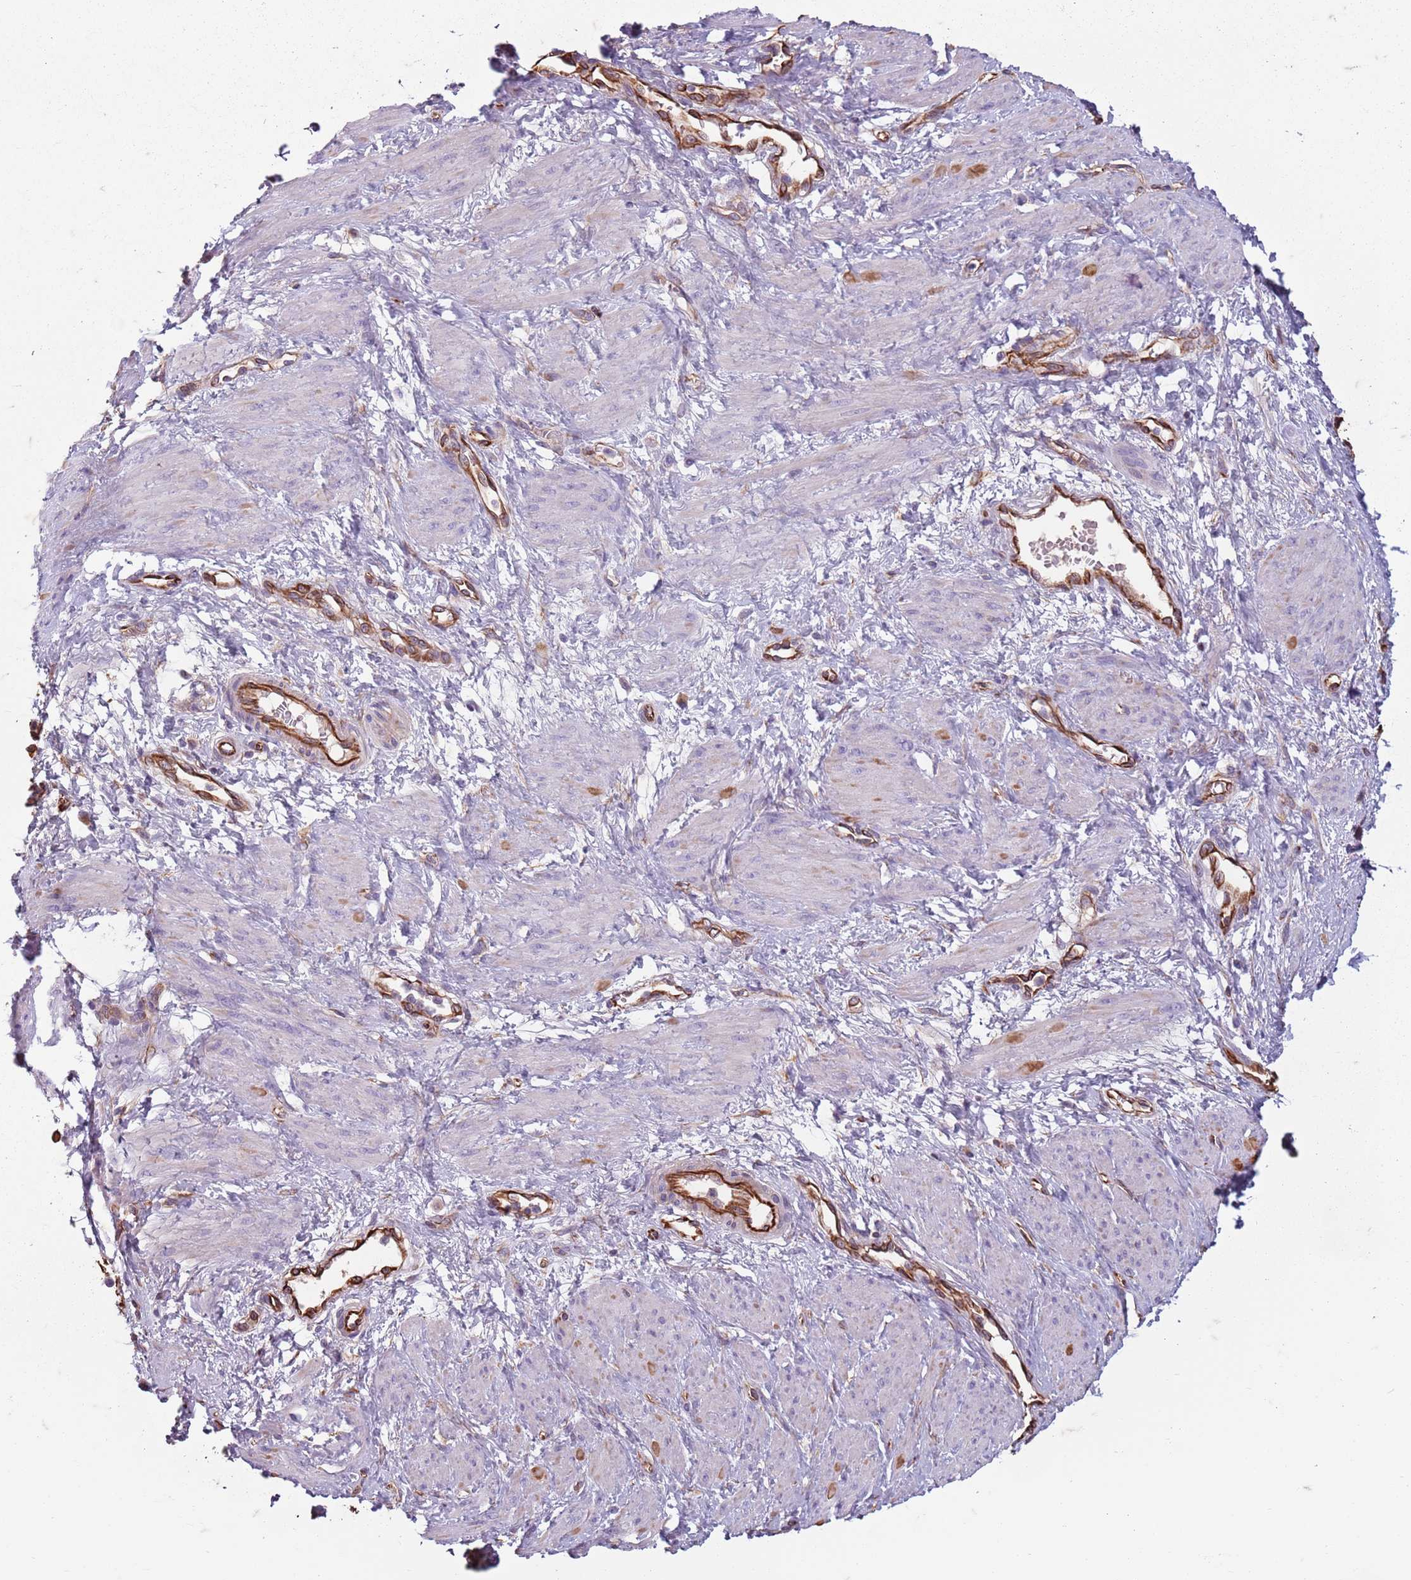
{"staining": {"intensity": "weak", "quantity": "<25%", "location": "cytoplasmic/membranous"}, "tissue": "smooth muscle", "cell_type": "Smooth muscle cells", "image_type": "normal", "snomed": [{"axis": "morphology", "description": "Normal tissue, NOS"}, {"axis": "topography", "description": "Smooth muscle"}, {"axis": "topography", "description": "Uterus"}], "caption": "High power microscopy image of an immunohistochemistry micrograph of unremarkable smooth muscle, revealing no significant positivity in smooth muscle cells.", "gene": "TAS2R38", "patient": {"sex": "female", "age": 39}}